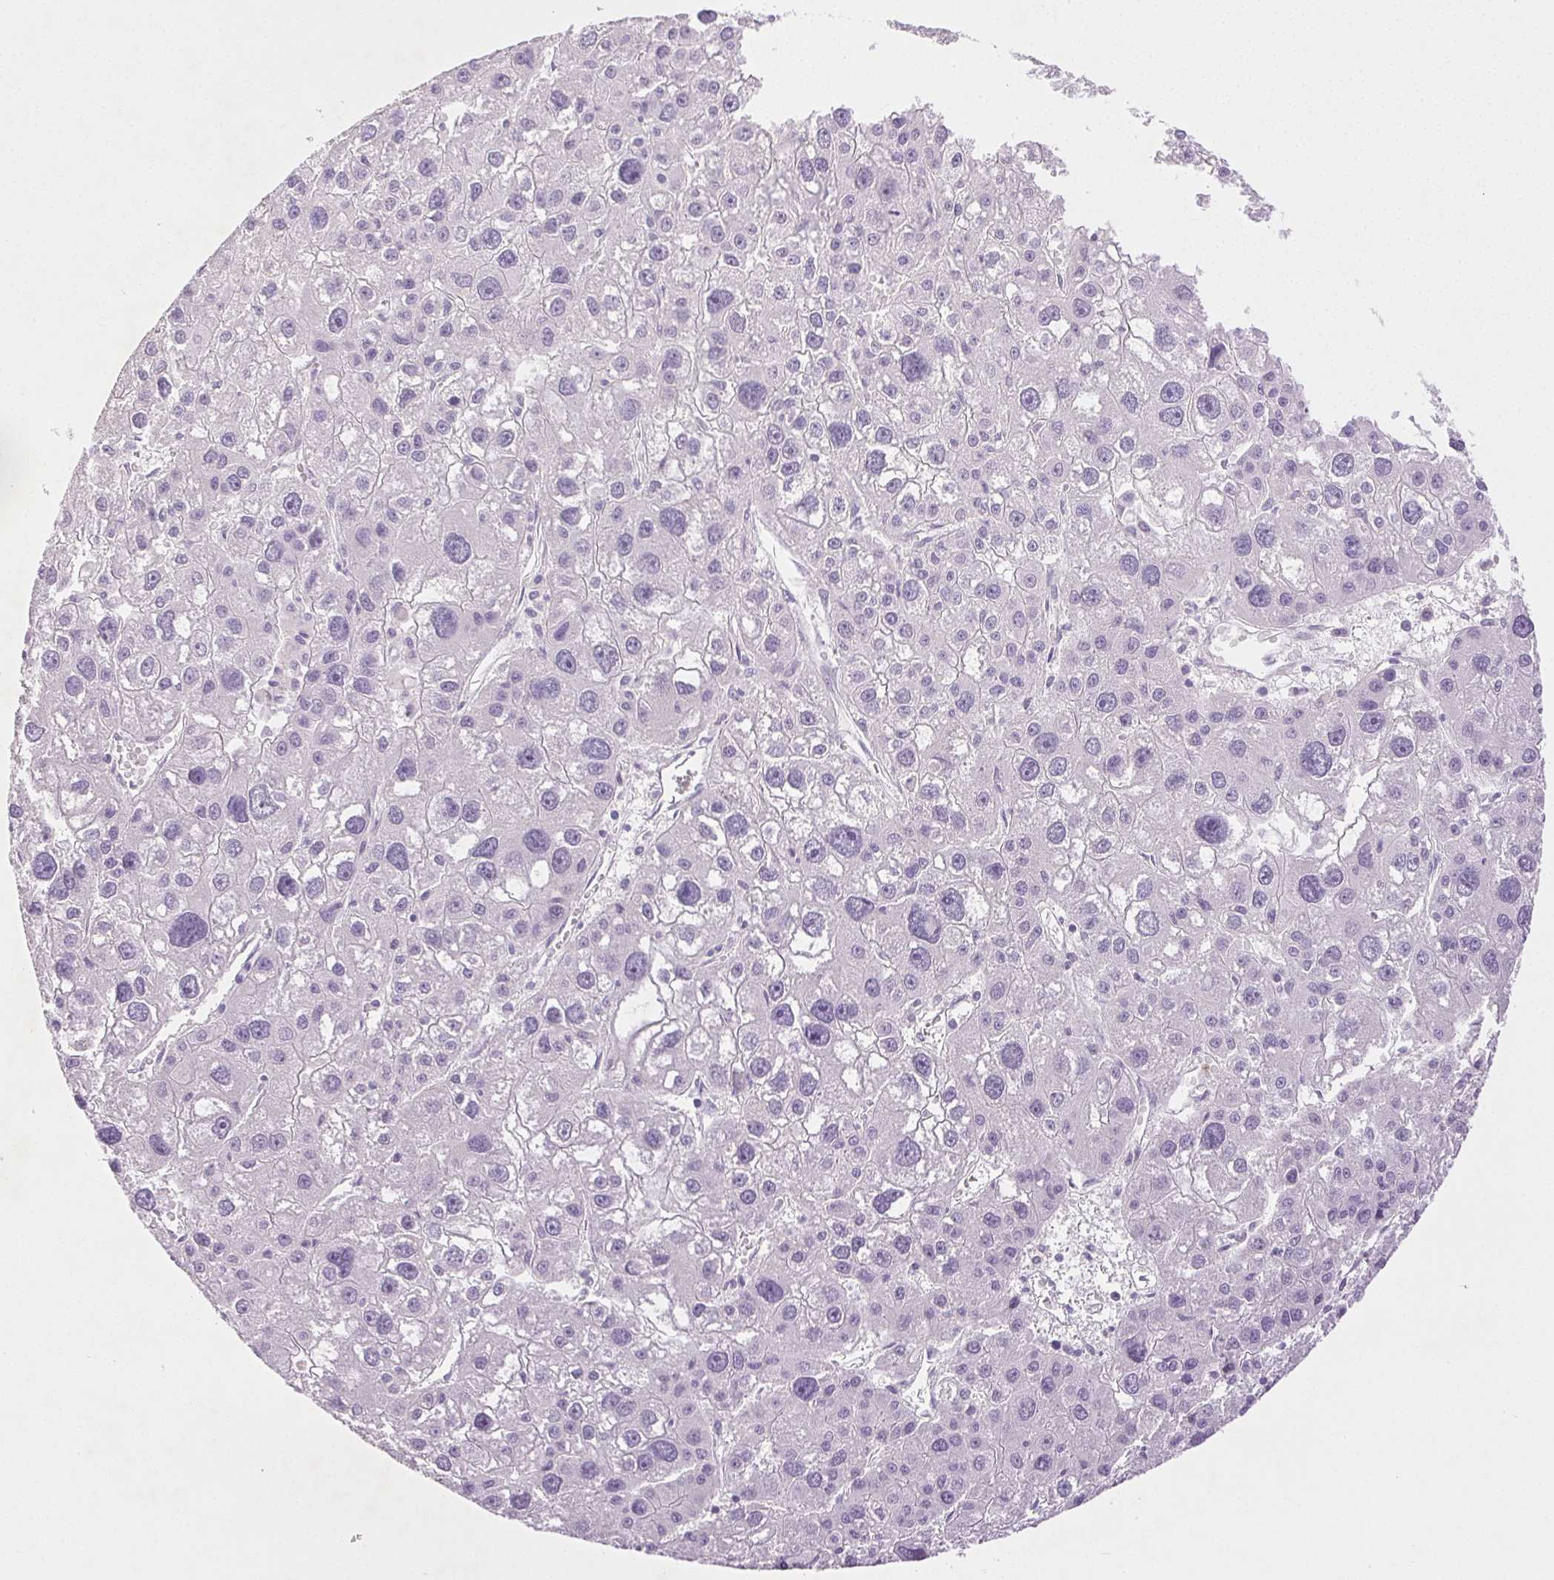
{"staining": {"intensity": "negative", "quantity": "none", "location": "none"}, "tissue": "liver cancer", "cell_type": "Tumor cells", "image_type": "cancer", "snomed": [{"axis": "morphology", "description": "Carcinoma, Hepatocellular, NOS"}, {"axis": "topography", "description": "Liver"}], "caption": "Tumor cells are negative for brown protein staining in liver hepatocellular carcinoma.", "gene": "EMX2", "patient": {"sex": "male", "age": 73}}